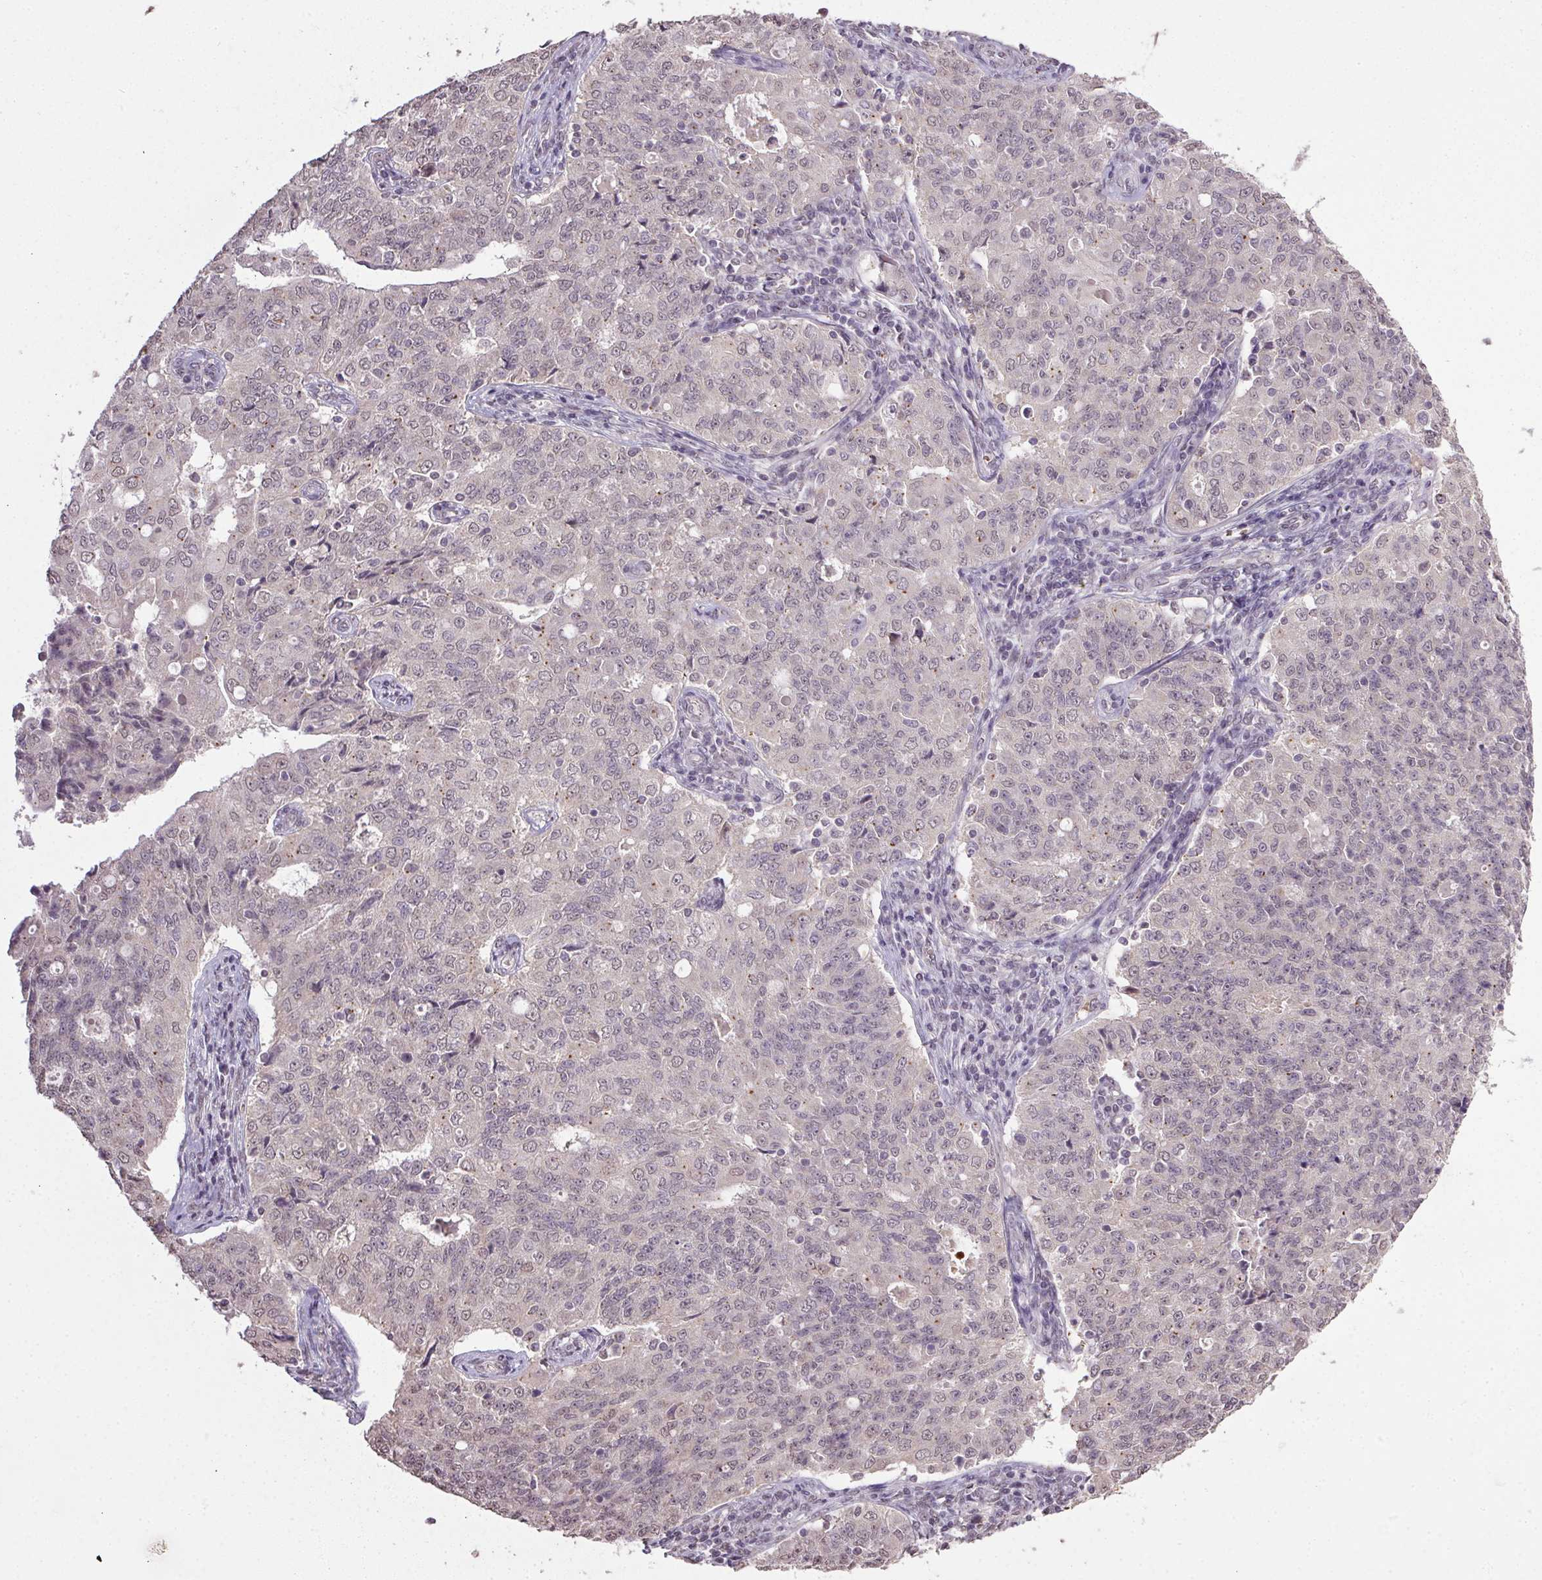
{"staining": {"intensity": "weak", "quantity": "<25%", "location": "nuclear"}, "tissue": "endometrial cancer", "cell_type": "Tumor cells", "image_type": "cancer", "snomed": [{"axis": "morphology", "description": "Adenocarcinoma, NOS"}, {"axis": "topography", "description": "Endometrium"}], "caption": "The photomicrograph exhibits no significant expression in tumor cells of adenocarcinoma (endometrial).", "gene": "PPP4R4", "patient": {"sex": "female", "age": 43}}